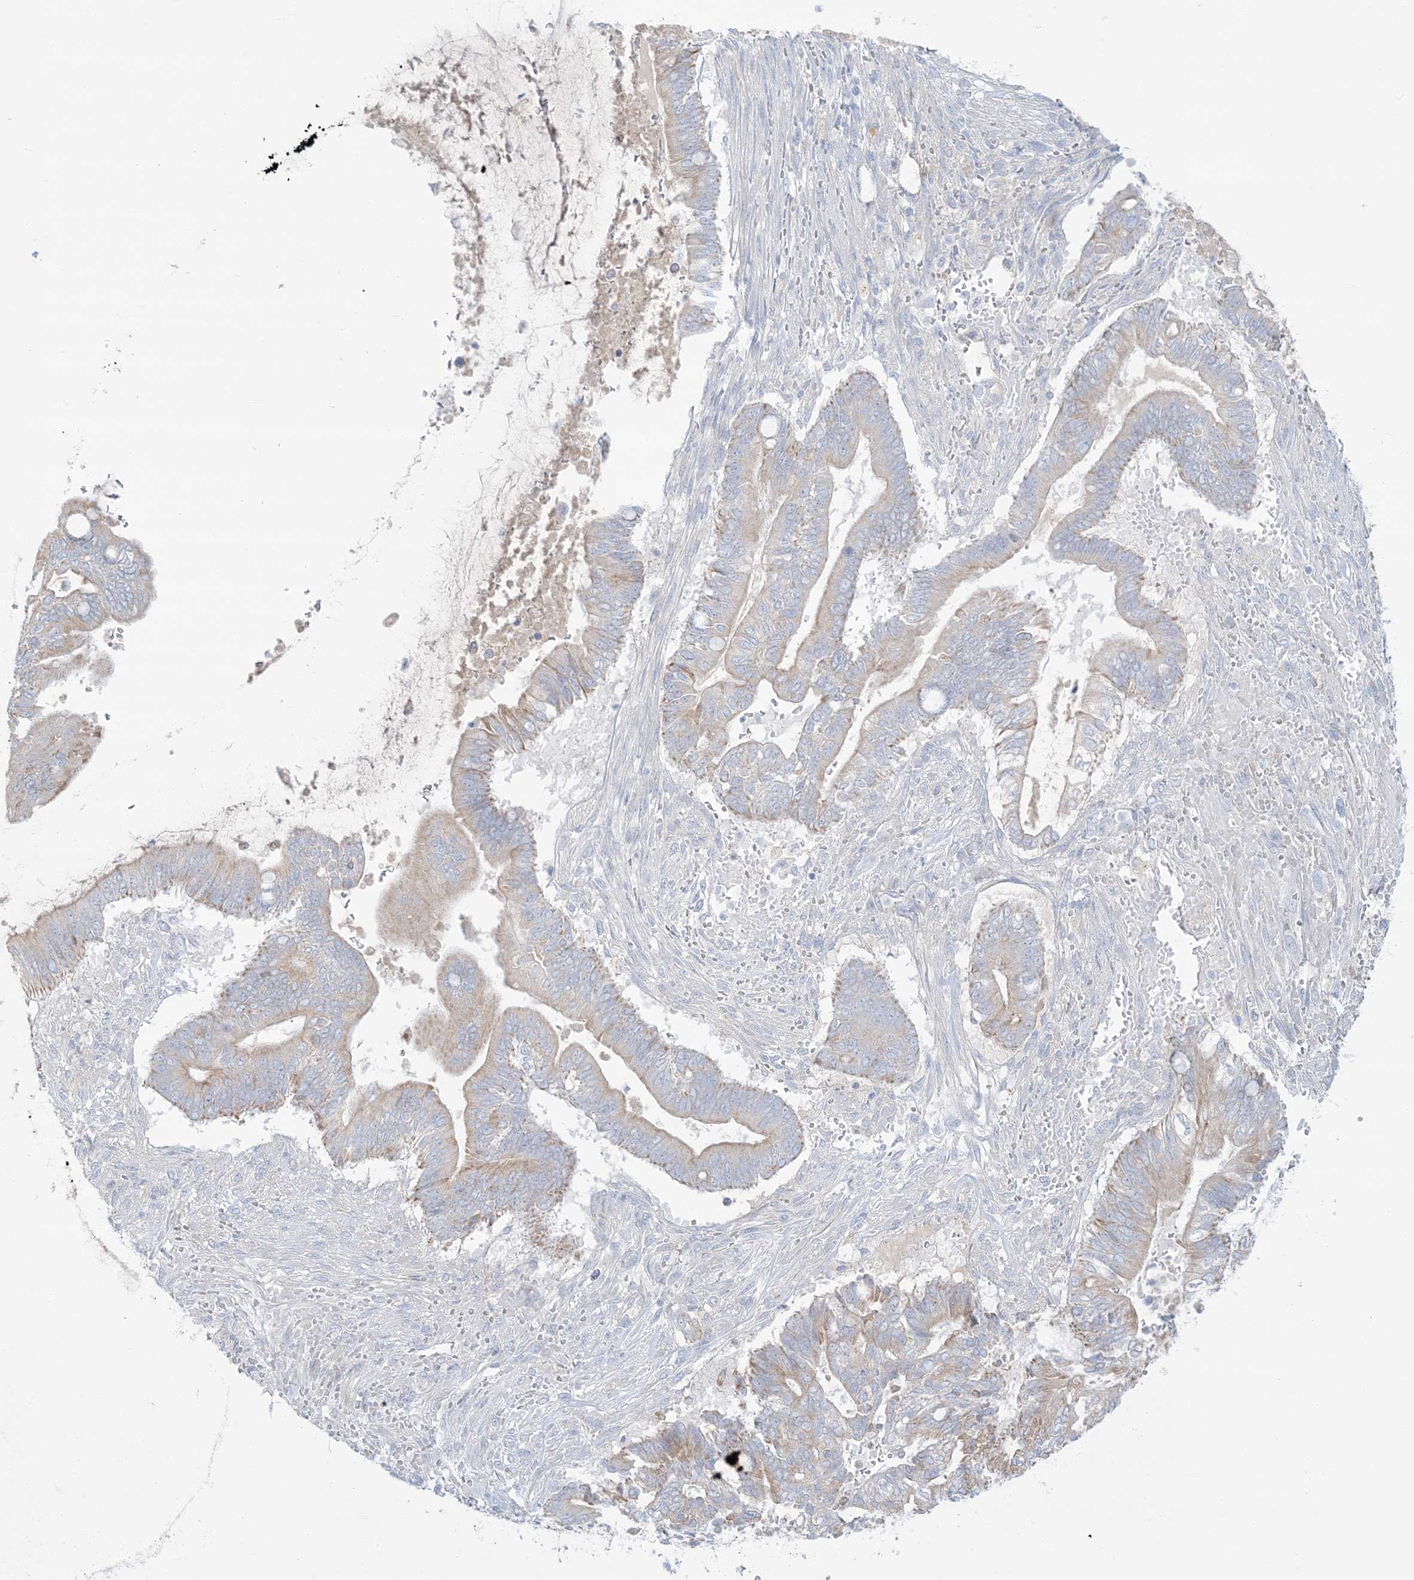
{"staining": {"intensity": "weak", "quantity": "<25%", "location": "cytoplasmic/membranous"}, "tissue": "pancreatic cancer", "cell_type": "Tumor cells", "image_type": "cancer", "snomed": [{"axis": "morphology", "description": "Adenocarcinoma, NOS"}, {"axis": "topography", "description": "Pancreas"}], "caption": "Tumor cells show no significant staining in pancreatic adenocarcinoma. (DAB (3,3'-diaminobenzidine) immunohistochemistry visualized using brightfield microscopy, high magnification).", "gene": "ATP11C", "patient": {"sex": "male", "age": 68}}